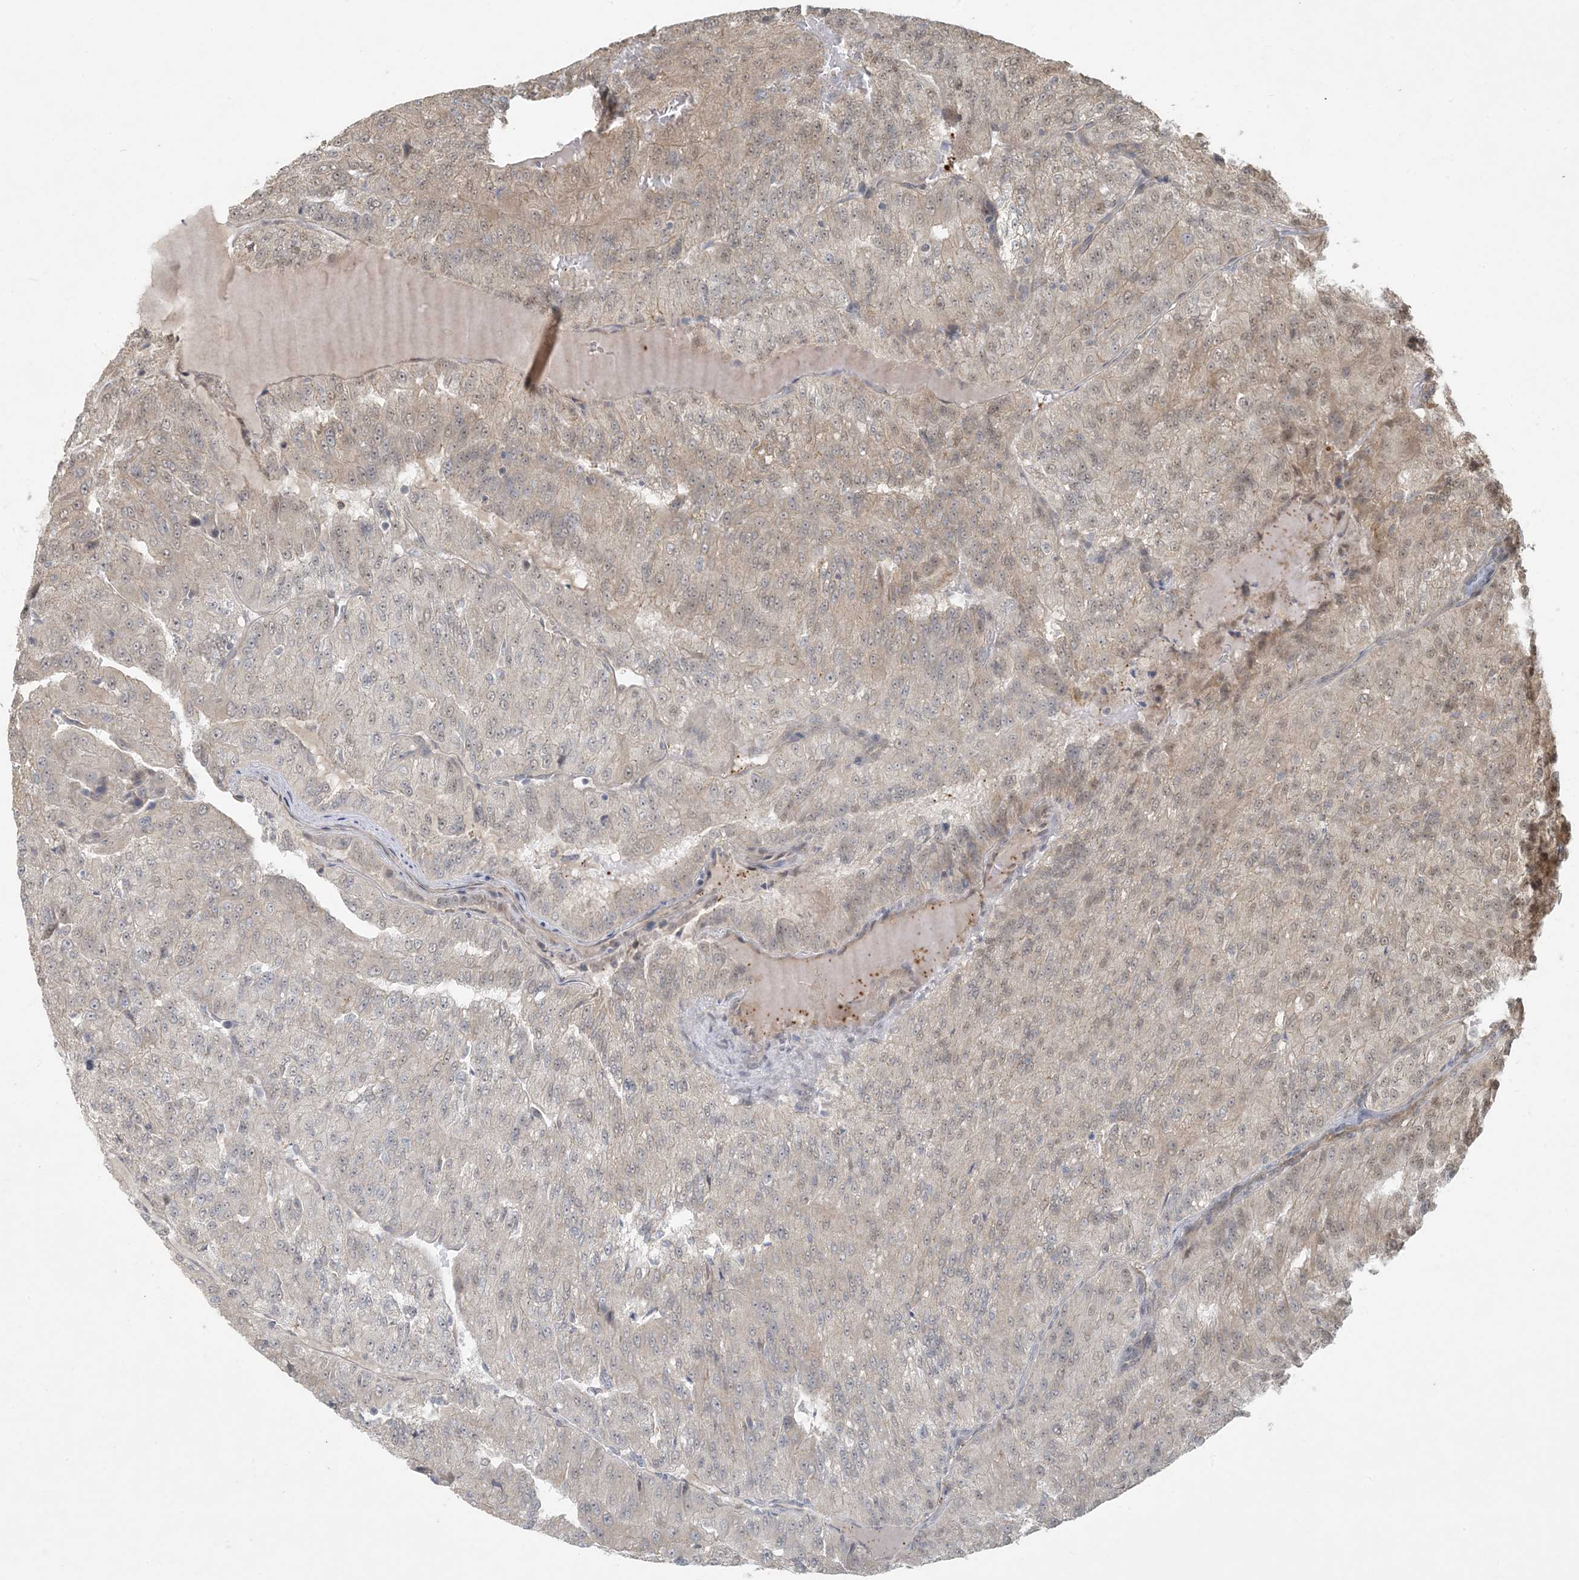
{"staining": {"intensity": "weak", "quantity": "25%-75%", "location": "cytoplasmic/membranous"}, "tissue": "renal cancer", "cell_type": "Tumor cells", "image_type": "cancer", "snomed": [{"axis": "morphology", "description": "Adenocarcinoma, NOS"}, {"axis": "topography", "description": "Kidney"}], "caption": "The photomicrograph exhibits immunohistochemical staining of renal adenocarcinoma. There is weak cytoplasmic/membranous staining is identified in approximately 25%-75% of tumor cells. The protein is stained brown, and the nuclei are stained in blue (DAB IHC with brightfield microscopy, high magnification).", "gene": "BCORL1", "patient": {"sex": "female", "age": 63}}